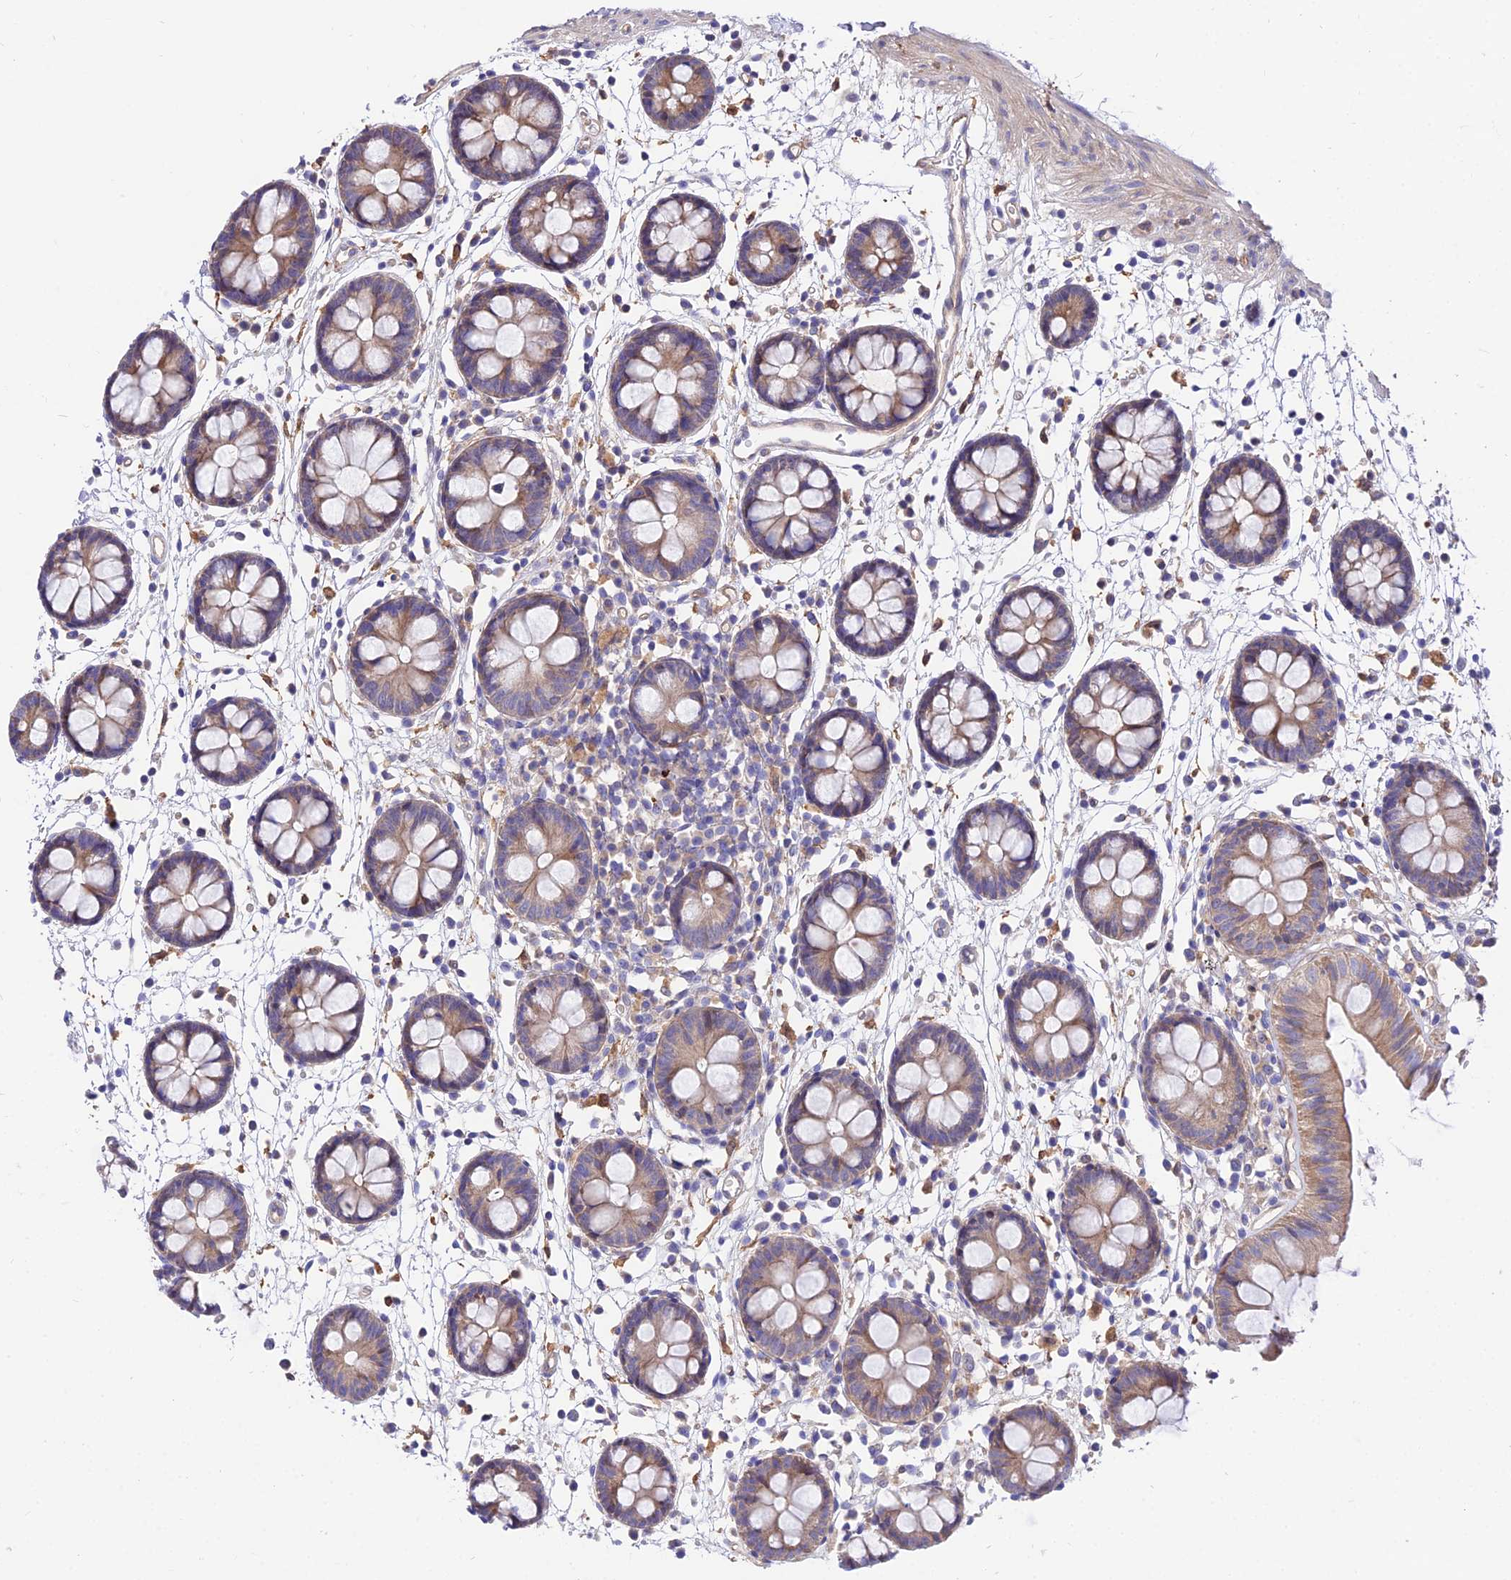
{"staining": {"intensity": "weak", "quantity": ">75%", "location": "cytoplasmic/membranous"}, "tissue": "colon", "cell_type": "Endothelial cells", "image_type": "normal", "snomed": [{"axis": "morphology", "description": "Normal tissue, NOS"}, {"axis": "topography", "description": "Colon"}], "caption": "Unremarkable colon shows weak cytoplasmic/membranous expression in approximately >75% of endothelial cells.", "gene": "CDC37L1", "patient": {"sex": "male", "age": 56}}